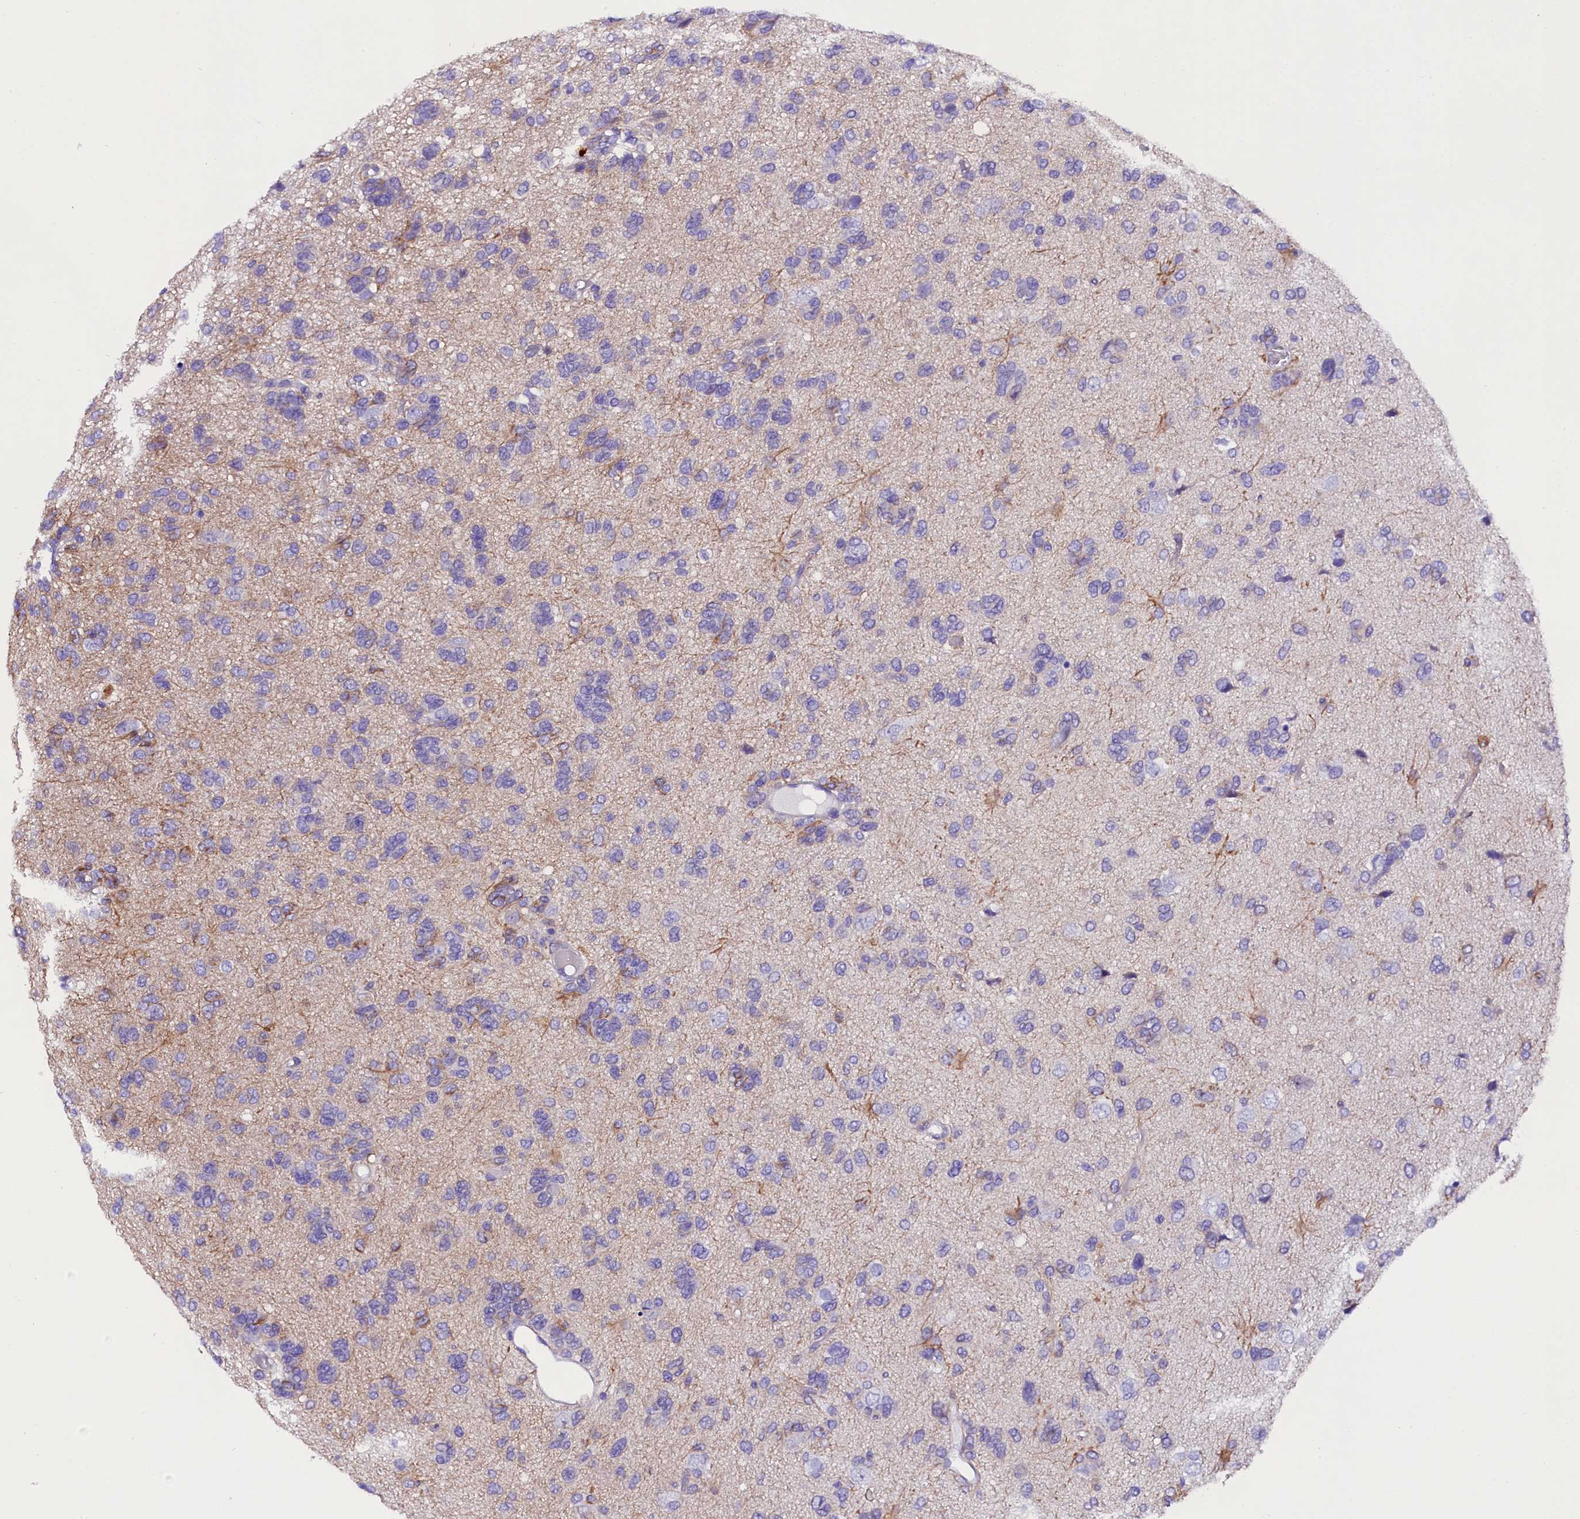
{"staining": {"intensity": "negative", "quantity": "none", "location": "none"}, "tissue": "glioma", "cell_type": "Tumor cells", "image_type": "cancer", "snomed": [{"axis": "morphology", "description": "Glioma, malignant, High grade"}, {"axis": "topography", "description": "Brain"}], "caption": "The immunohistochemistry histopathology image has no significant expression in tumor cells of malignant glioma (high-grade) tissue.", "gene": "SOD3", "patient": {"sex": "female", "age": 59}}